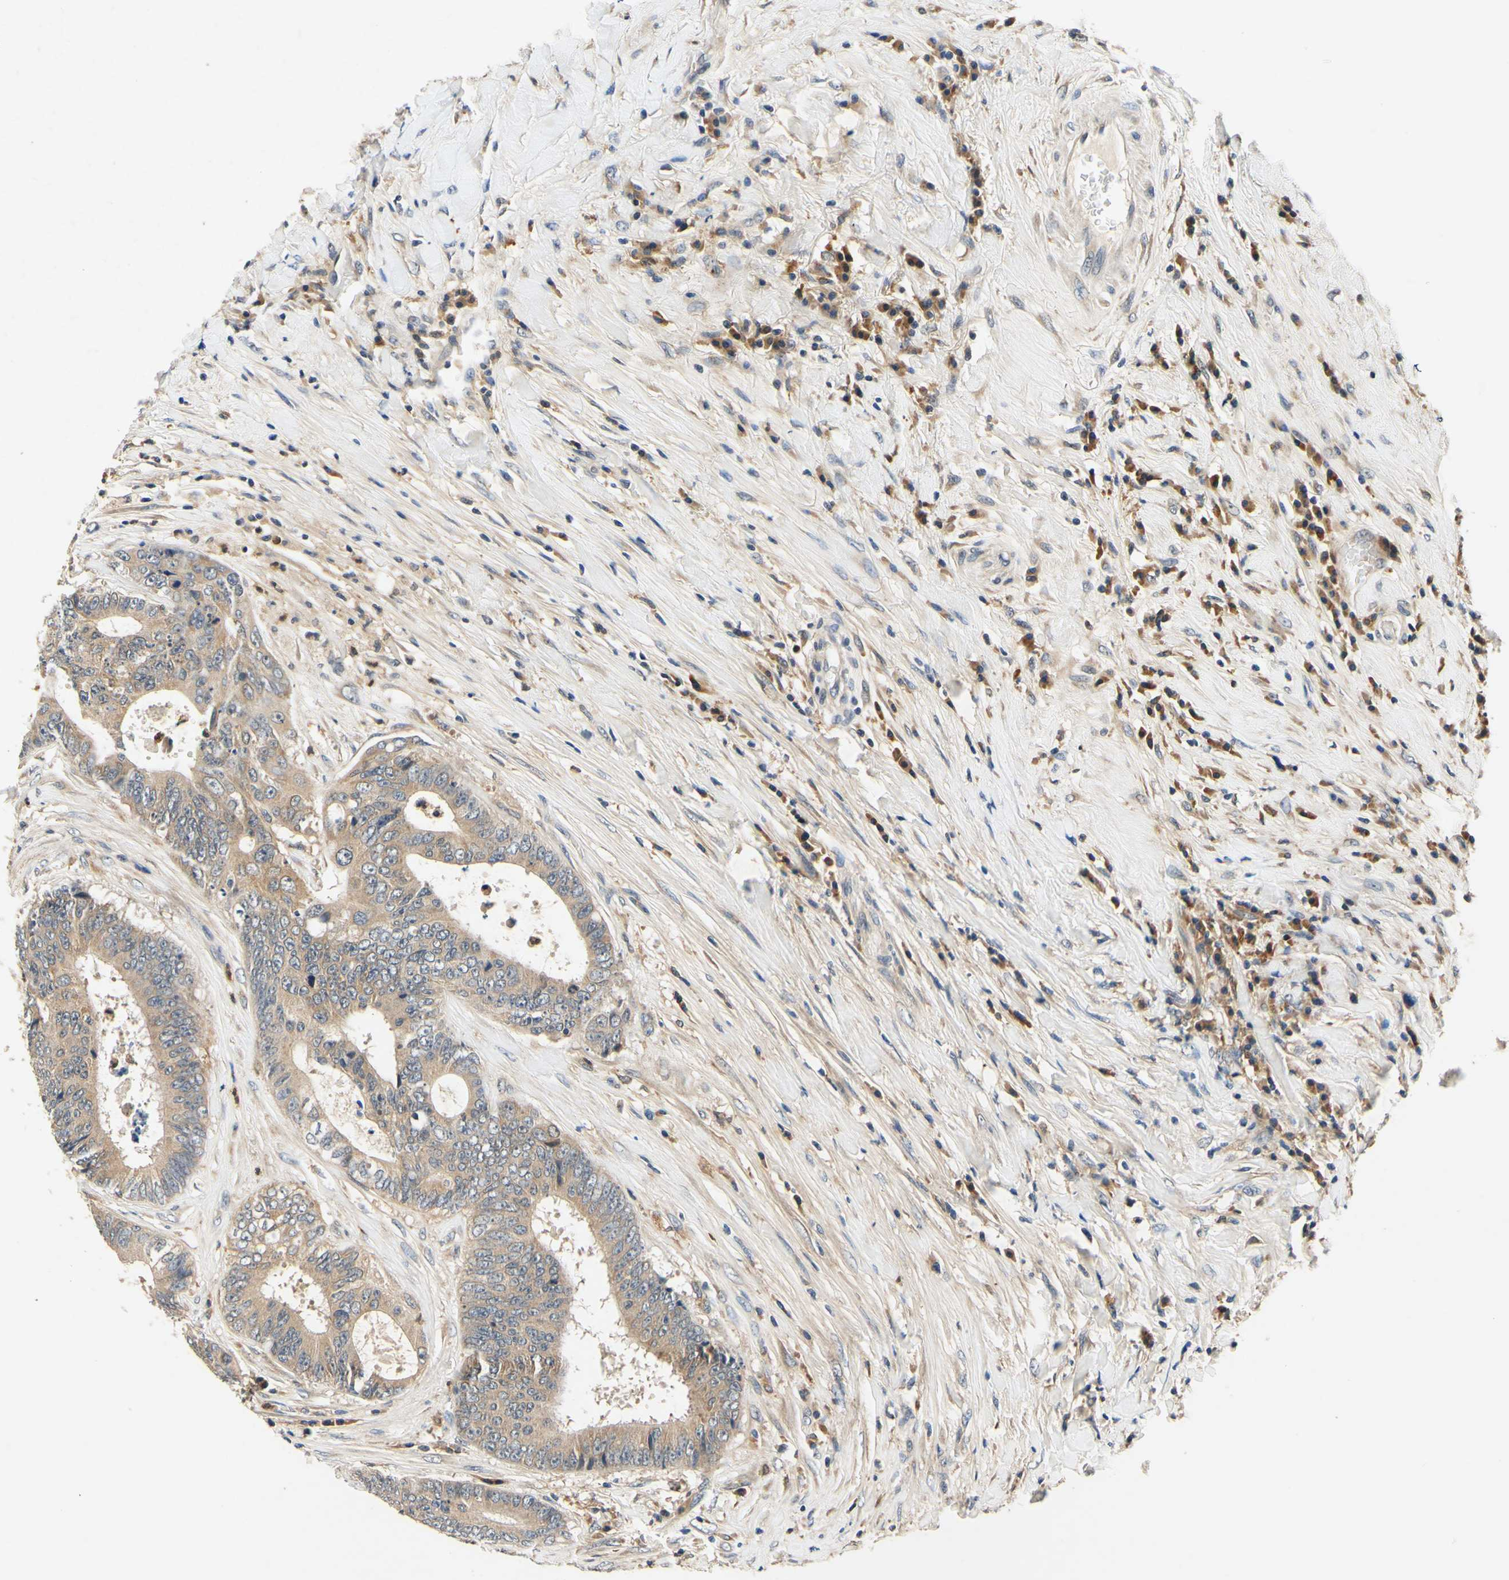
{"staining": {"intensity": "weak", "quantity": ">75%", "location": "cytoplasmic/membranous"}, "tissue": "colorectal cancer", "cell_type": "Tumor cells", "image_type": "cancer", "snomed": [{"axis": "morphology", "description": "Adenocarcinoma, NOS"}, {"axis": "topography", "description": "Rectum"}], "caption": "IHC (DAB (3,3'-diaminobenzidine)) staining of colorectal cancer (adenocarcinoma) exhibits weak cytoplasmic/membranous protein expression in approximately >75% of tumor cells. (DAB IHC with brightfield microscopy, high magnification).", "gene": "PLA2G4A", "patient": {"sex": "male", "age": 72}}